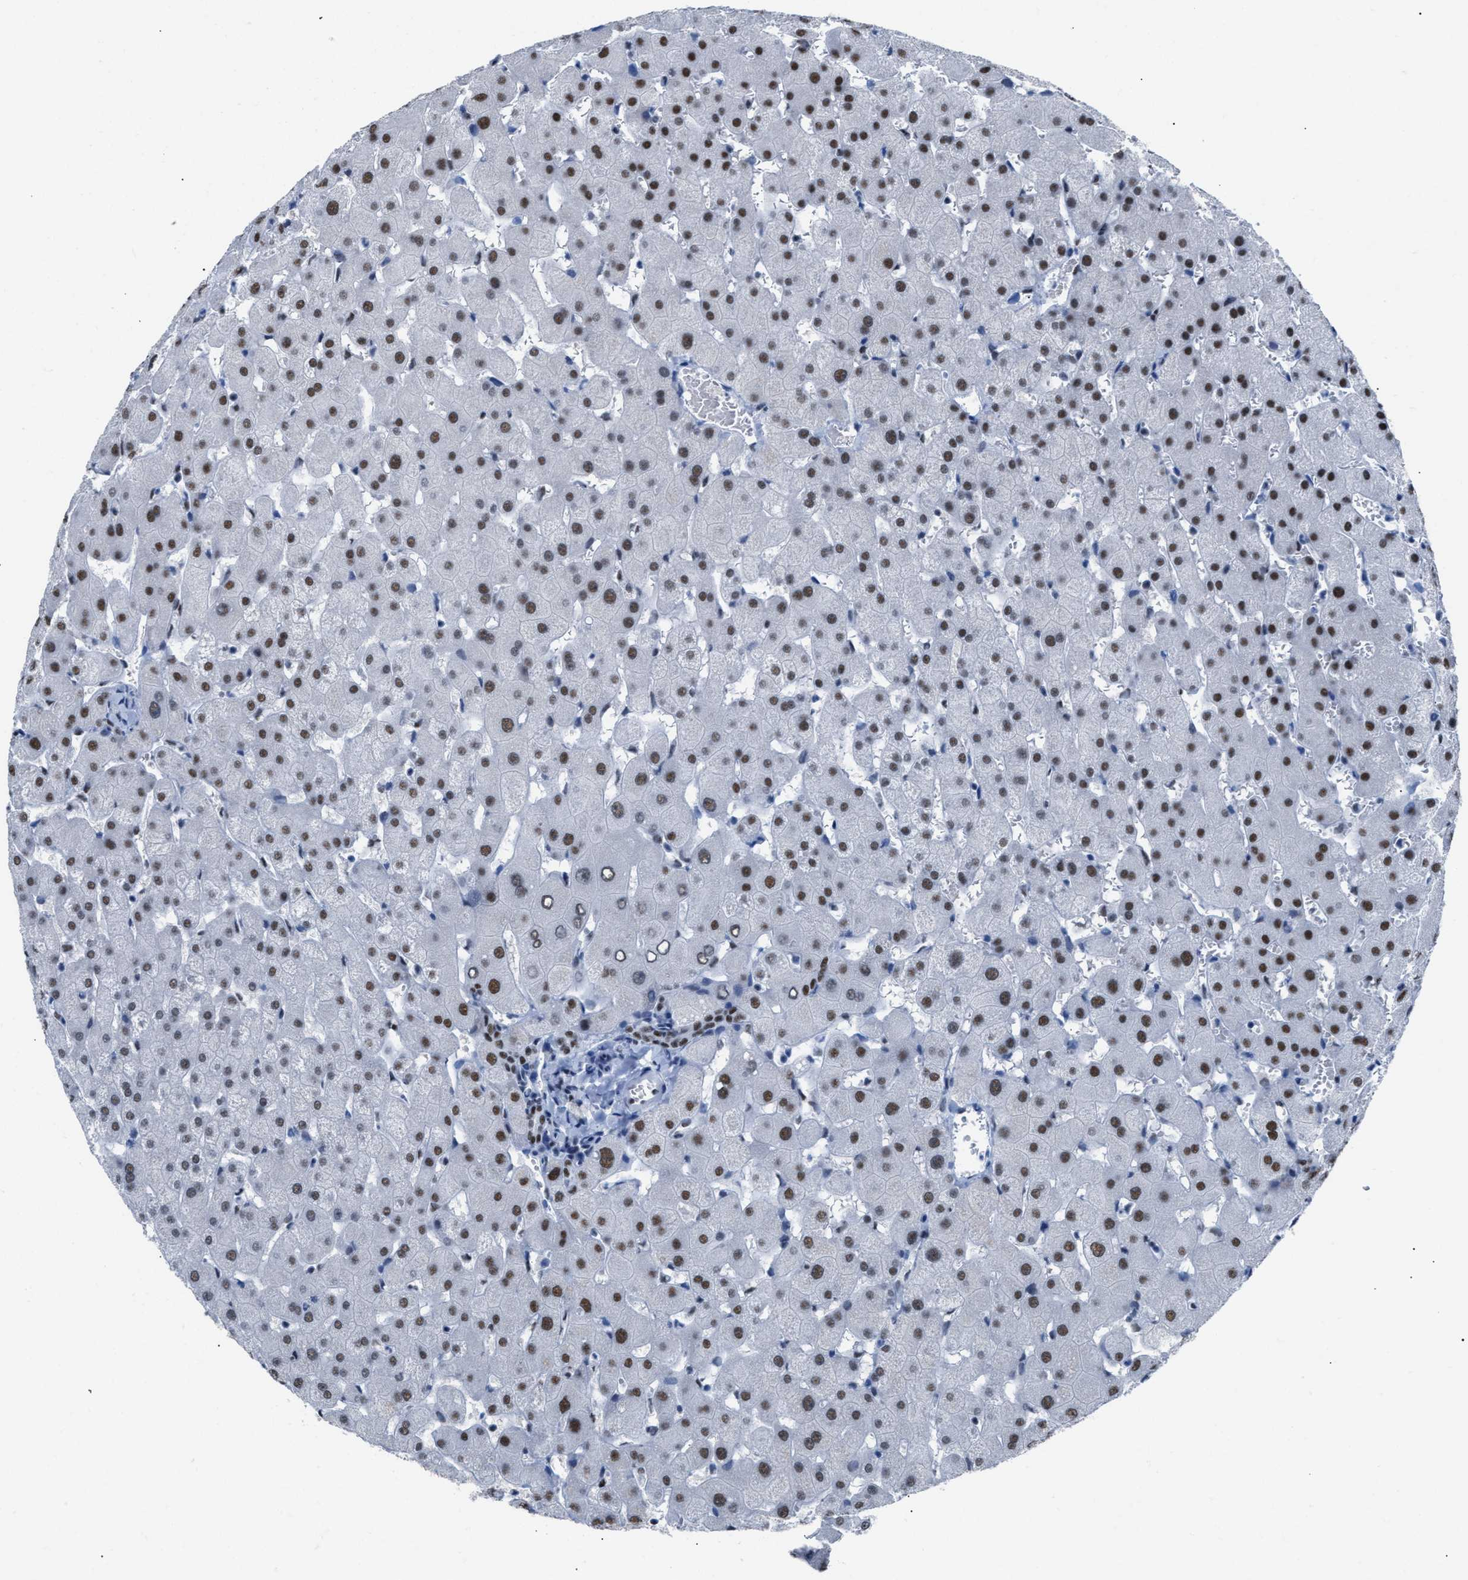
{"staining": {"intensity": "weak", "quantity": ">75%", "location": "nuclear"}, "tissue": "liver", "cell_type": "Cholangiocytes", "image_type": "normal", "snomed": [{"axis": "morphology", "description": "Normal tissue, NOS"}, {"axis": "topography", "description": "Liver"}], "caption": "Liver stained for a protein demonstrates weak nuclear positivity in cholangiocytes. Using DAB (3,3'-diaminobenzidine) (brown) and hematoxylin (blue) stains, captured at high magnification using brightfield microscopy.", "gene": "CCAR2", "patient": {"sex": "female", "age": 63}}